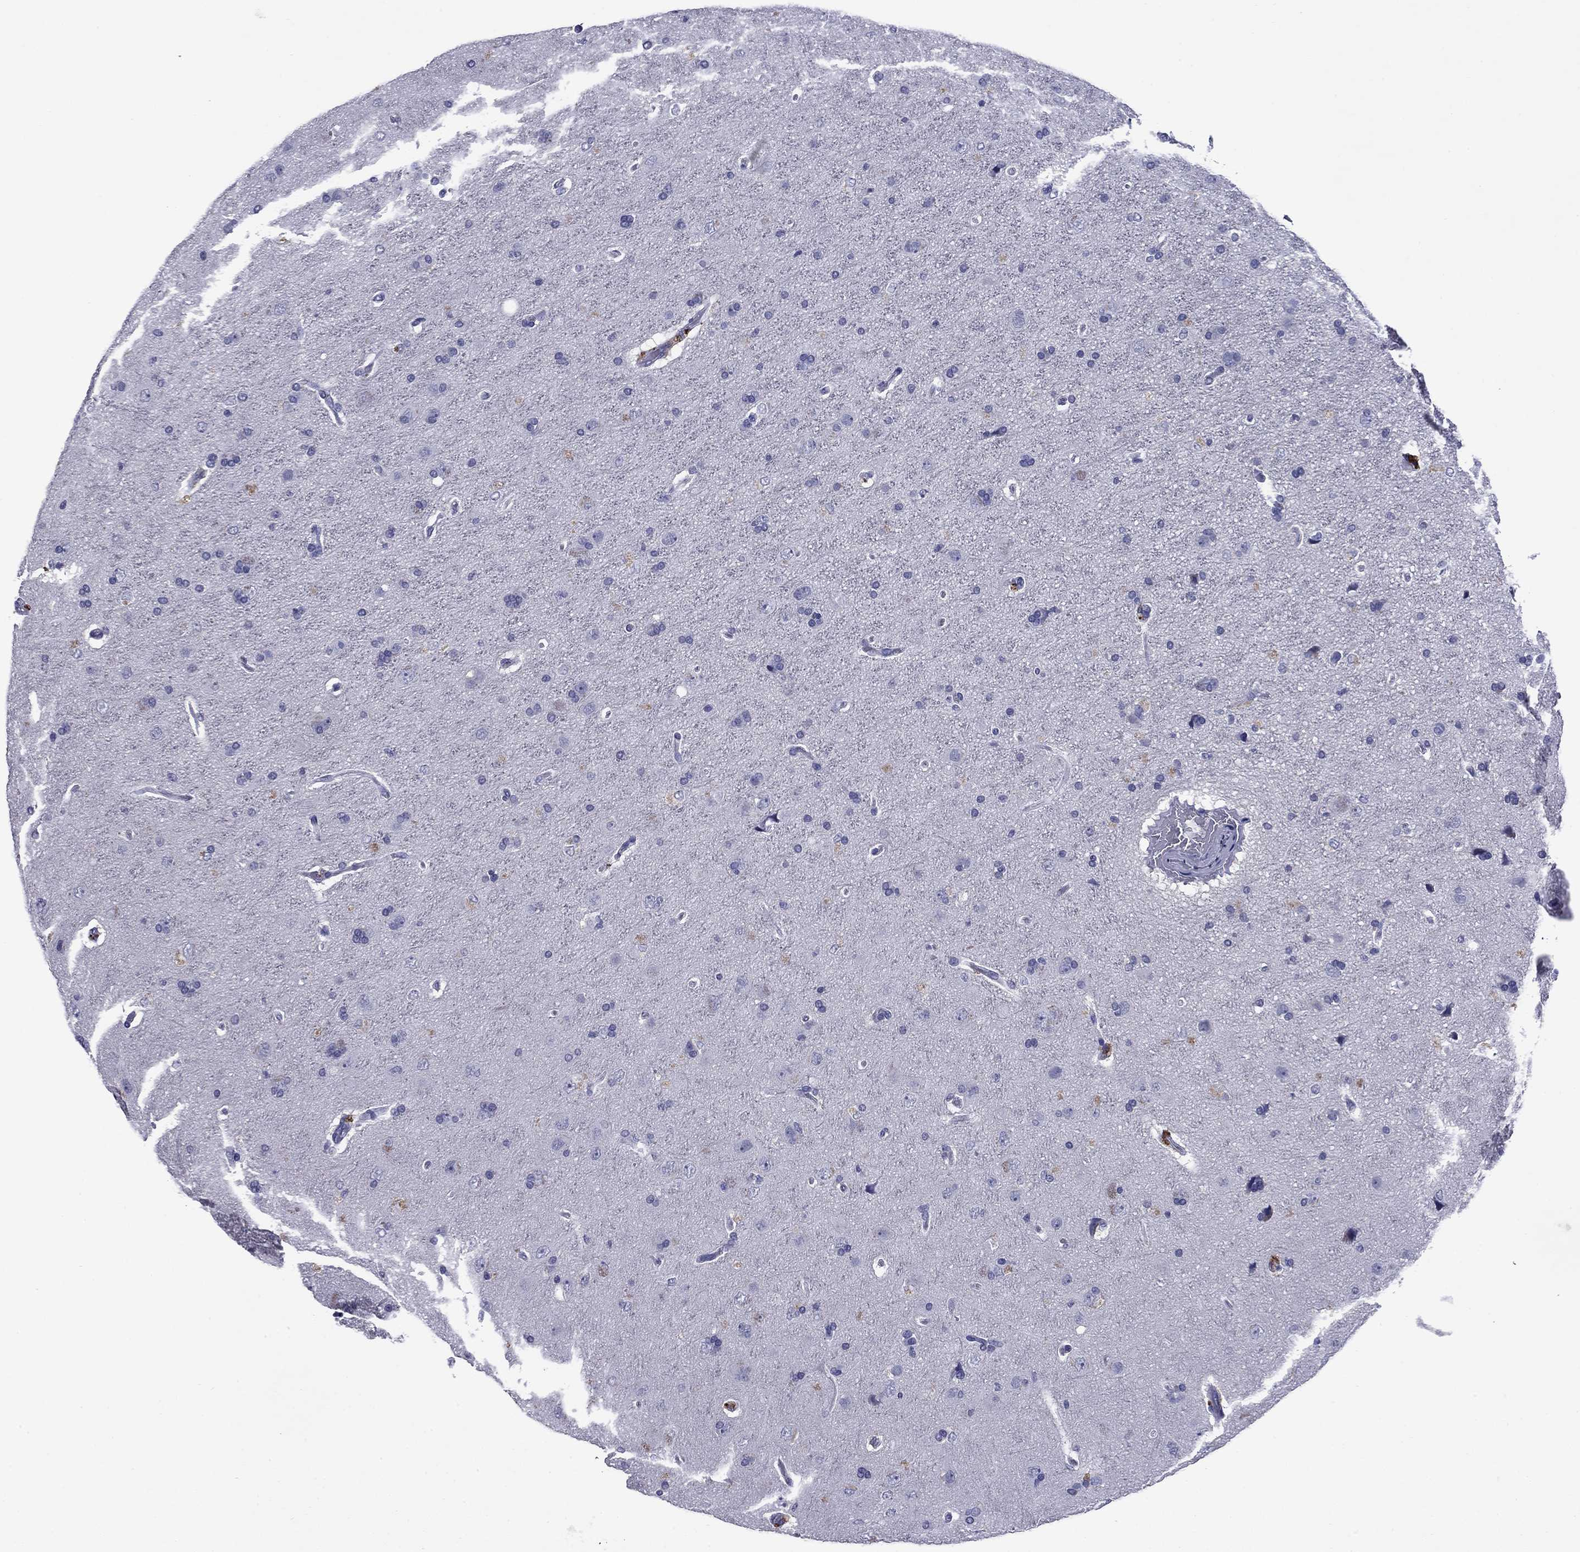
{"staining": {"intensity": "negative", "quantity": "none", "location": "none"}, "tissue": "glioma", "cell_type": "Tumor cells", "image_type": "cancer", "snomed": [{"axis": "morphology", "description": "Glioma, malignant, NOS"}, {"axis": "topography", "description": "Cerebral cortex"}], "caption": "There is no significant staining in tumor cells of glioma.", "gene": "CFAP119", "patient": {"sex": "male", "age": 58}}